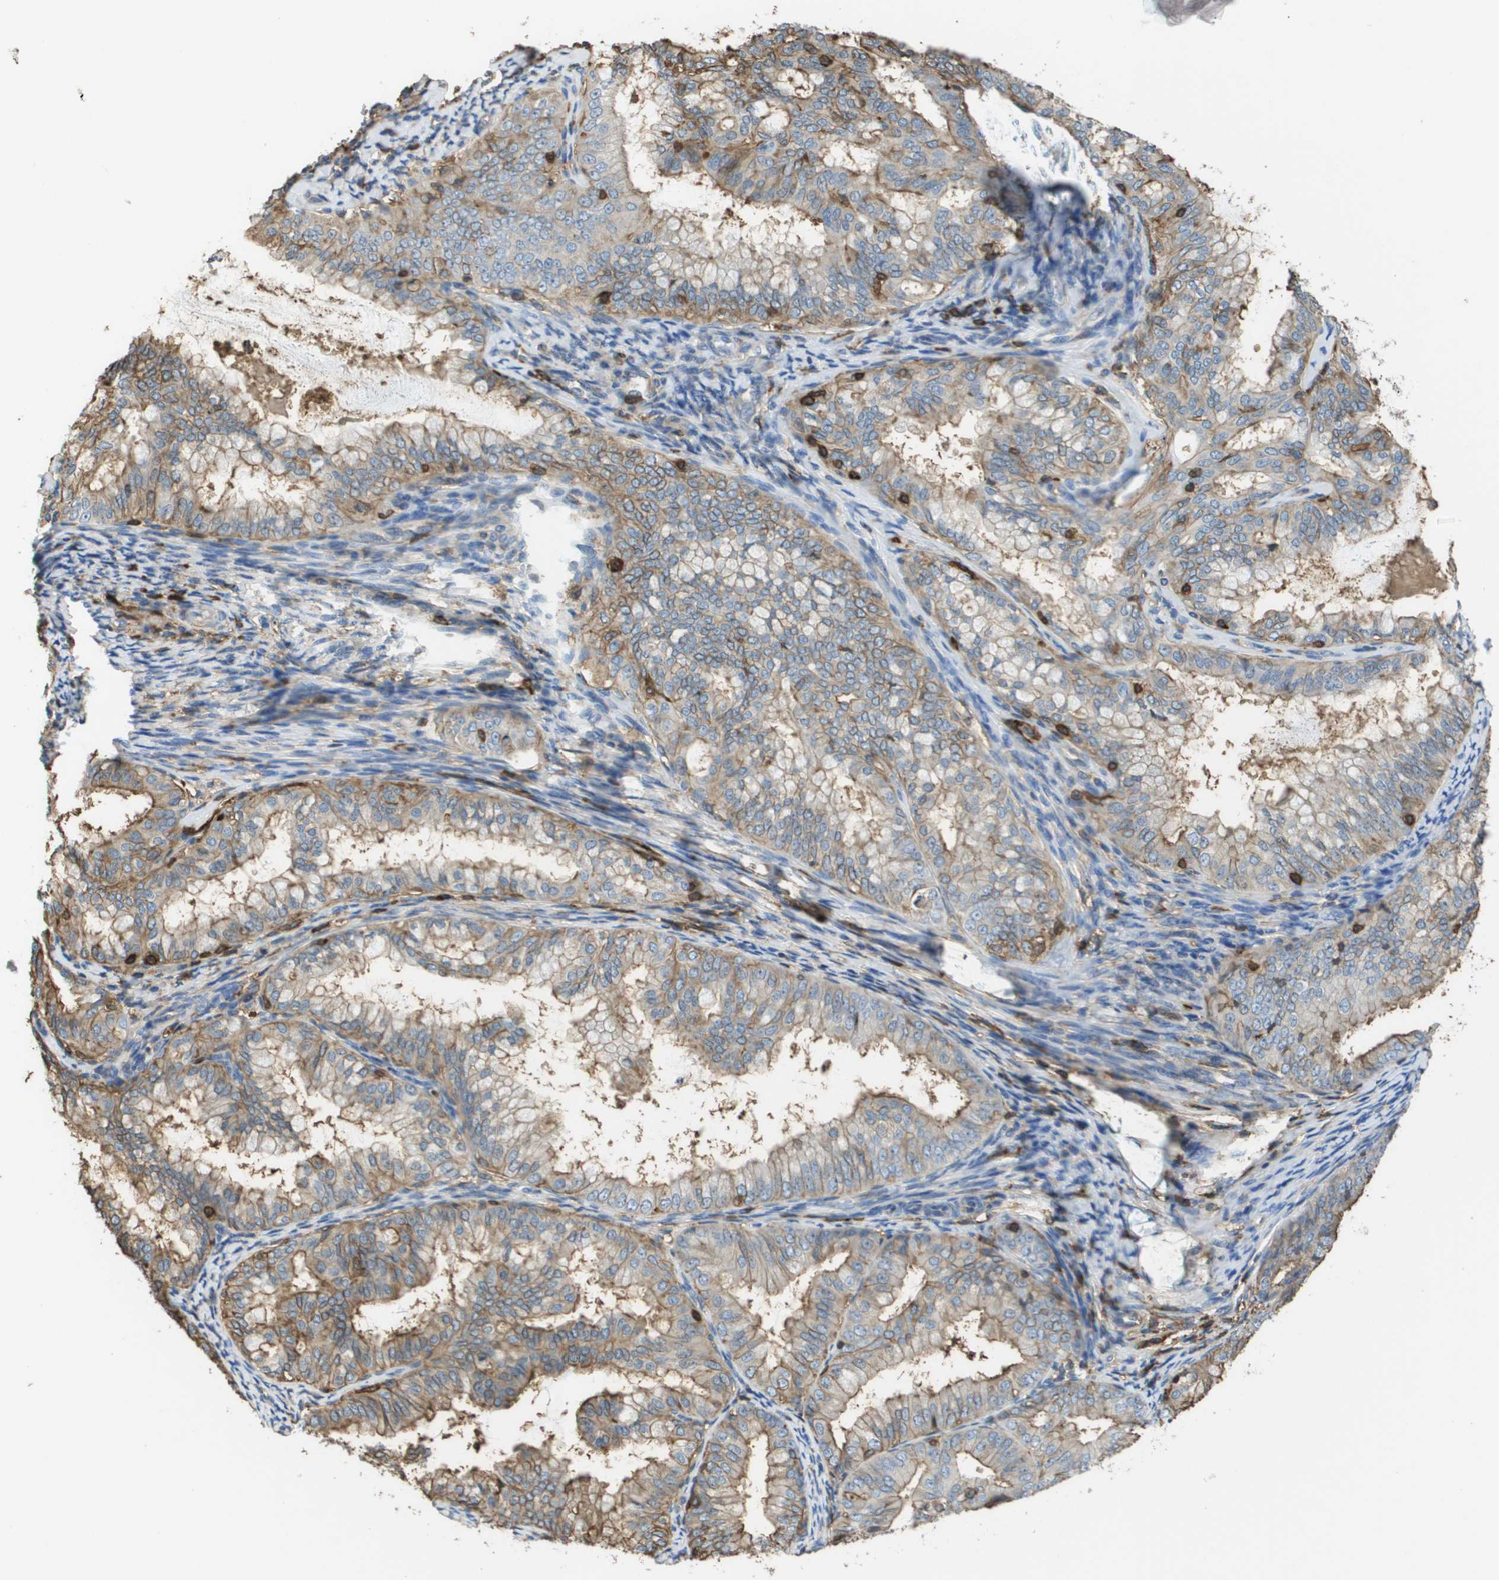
{"staining": {"intensity": "weak", "quantity": ">75%", "location": "cytoplasmic/membranous"}, "tissue": "endometrial cancer", "cell_type": "Tumor cells", "image_type": "cancer", "snomed": [{"axis": "morphology", "description": "Adenocarcinoma, NOS"}, {"axis": "topography", "description": "Endometrium"}], "caption": "High-magnification brightfield microscopy of adenocarcinoma (endometrial) stained with DAB (3,3'-diaminobenzidine) (brown) and counterstained with hematoxylin (blue). tumor cells exhibit weak cytoplasmic/membranous positivity is seen in approximately>75% of cells.", "gene": "PASK", "patient": {"sex": "female", "age": 63}}